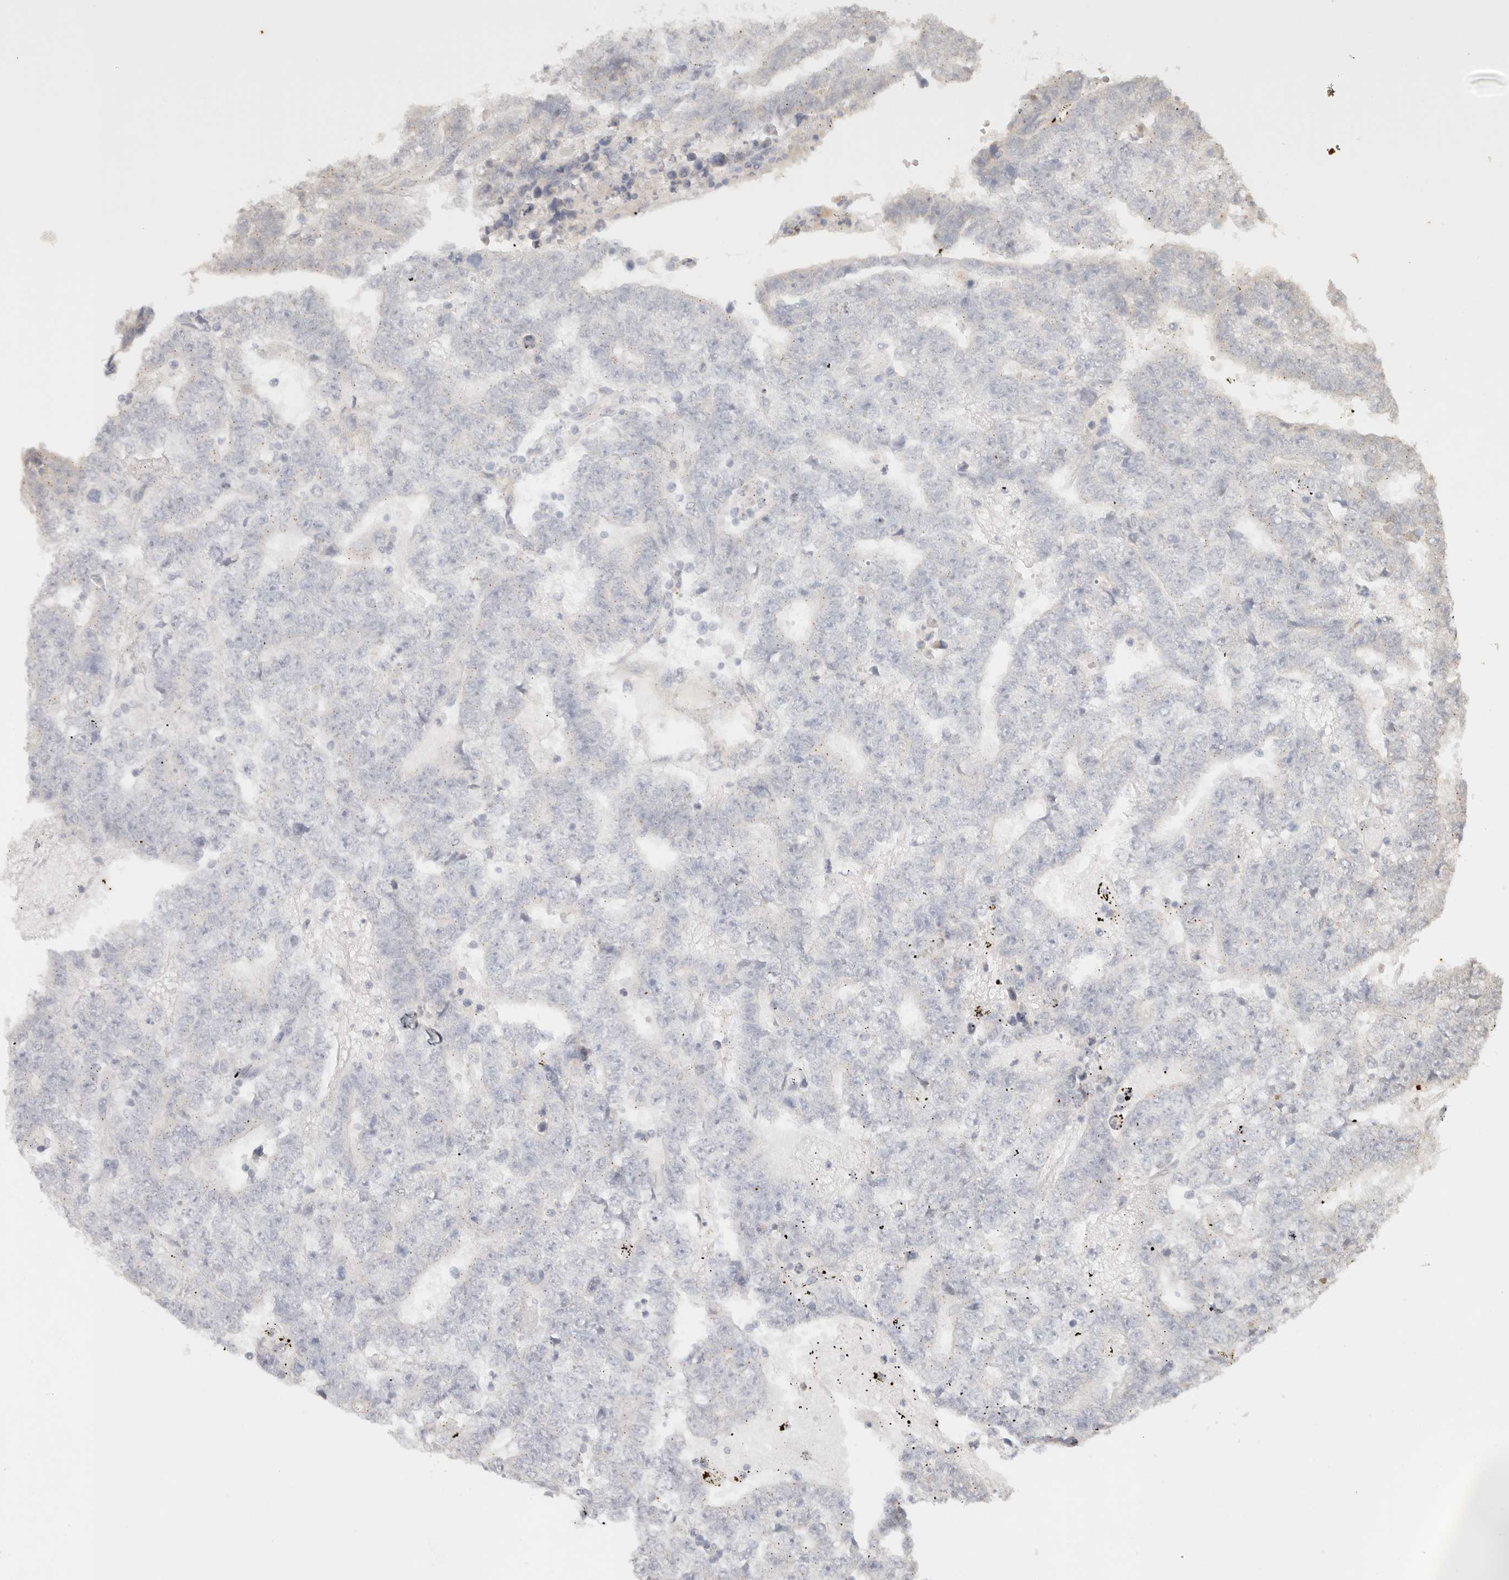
{"staining": {"intensity": "negative", "quantity": "none", "location": "none"}, "tissue": "testis cancer", "cell_type": "Tumor cells", "image_type": "cancer", "snomed": [{"axis": "morphology", "description": "Carcinoma, Embryonal, NOS"}, {"axis": "topography", "description": "Testis"}], "caption": "Tumor cells show no significant expression in testis cancer.", "gene": "LMO4", "patient": {"sex": "male", "age": 25}}